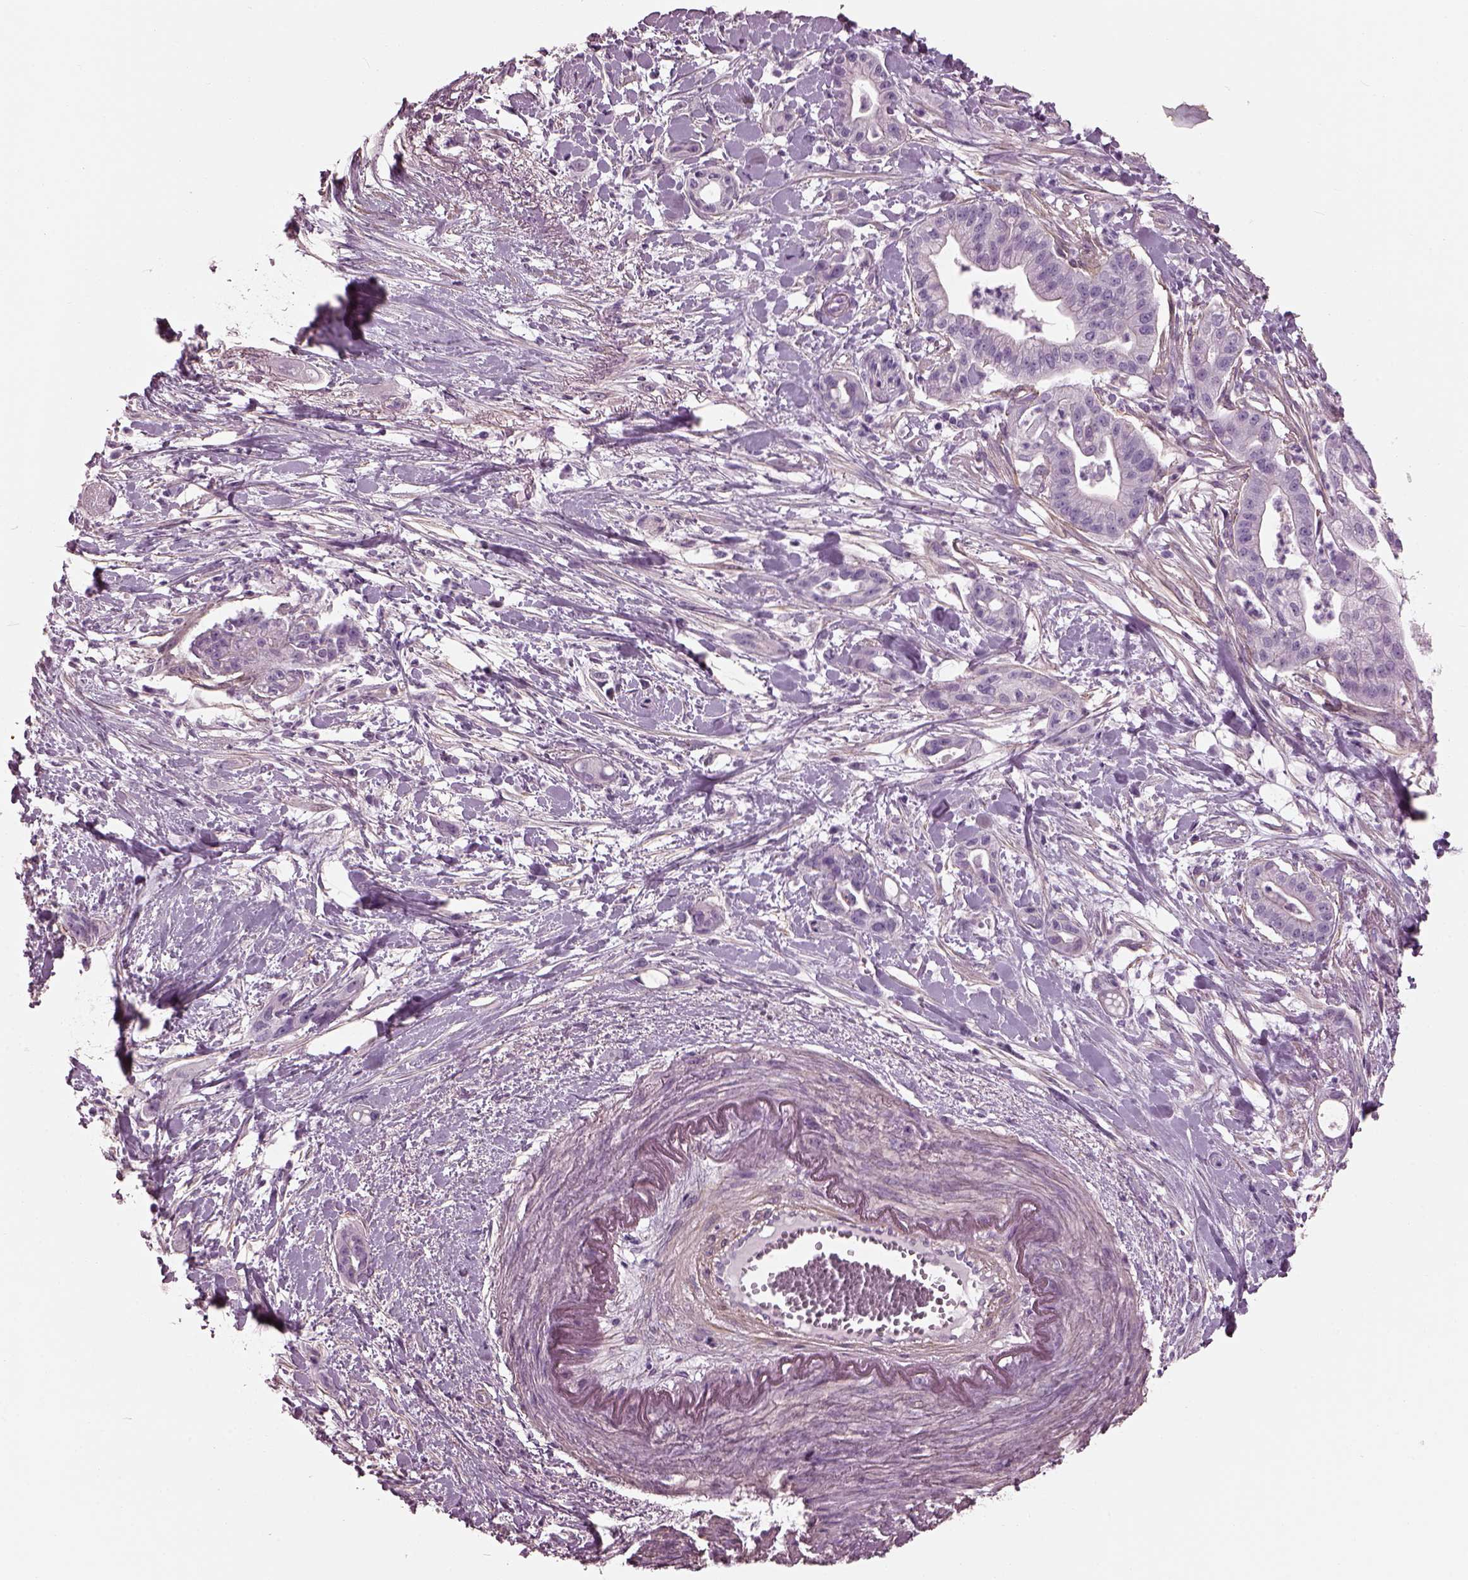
{"staining": {"intensity": "negative", "quantity": "none", "location": "none"}, "tissue": "pancreatic cancer", "cell_type": "Tumor cells", "image_type": "cancer", "snomed": [{"axis": "morphology", "description": "Normal tissue, NOS"}, {"axis": "morphology", "description": "Adenocarcinoma, NOS"}, {"axis": "topography", "description": "Lymph node"}, {"axis": "topography", "description": "Pancreas"}], "caption": "Immunohistochemistry photomicrograph of neoplastic tissue: human pancreatic adenocarcinoma stained with DAB reveals no significant protein expression in tumor cells.", "gene": "BFSP1", "patient": {"sex": "female", "age": 58}}